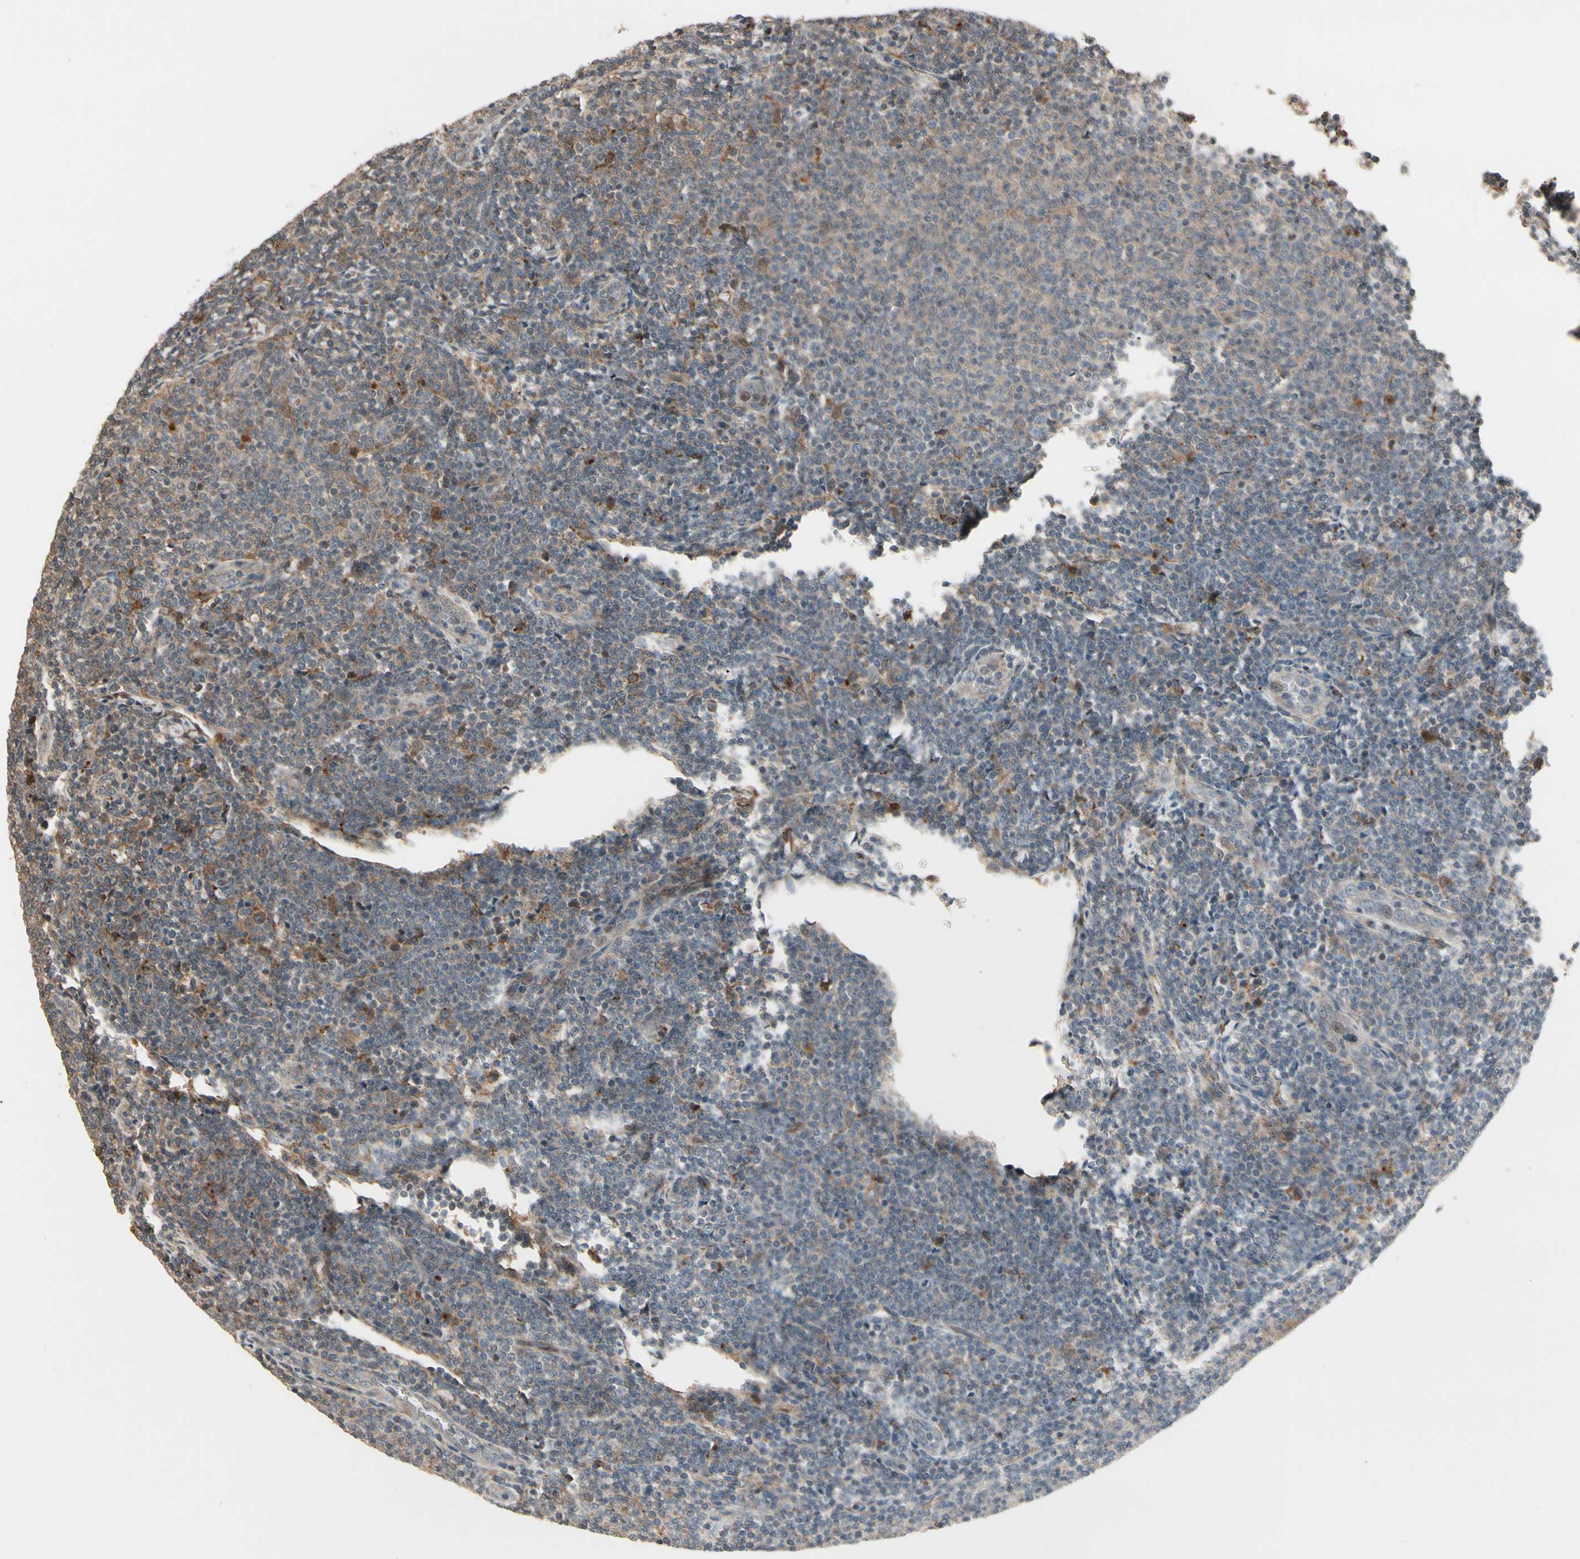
{"staining": {"intensity": "weak", "quantity": "25%-75%", "location": "cytoplasmic/membranous"}, "tissue": "lymphoma", "cell_type": "Tumor cells", "image_type": "cancer", "snomed": [{"axis": "morphology", "description": "Malignant lymphoma, non-Hodgkin's type, Low grade"}, {"axis": "topography", "description": "Lymph node"}], "caption": "Tumor cells reveal weak cytoplasmic/membranous positivity in approximately 25%-75% of cells in lymphoma.", "gene": "CSF1R", "patient": {"sex": "male", "age": 66}}